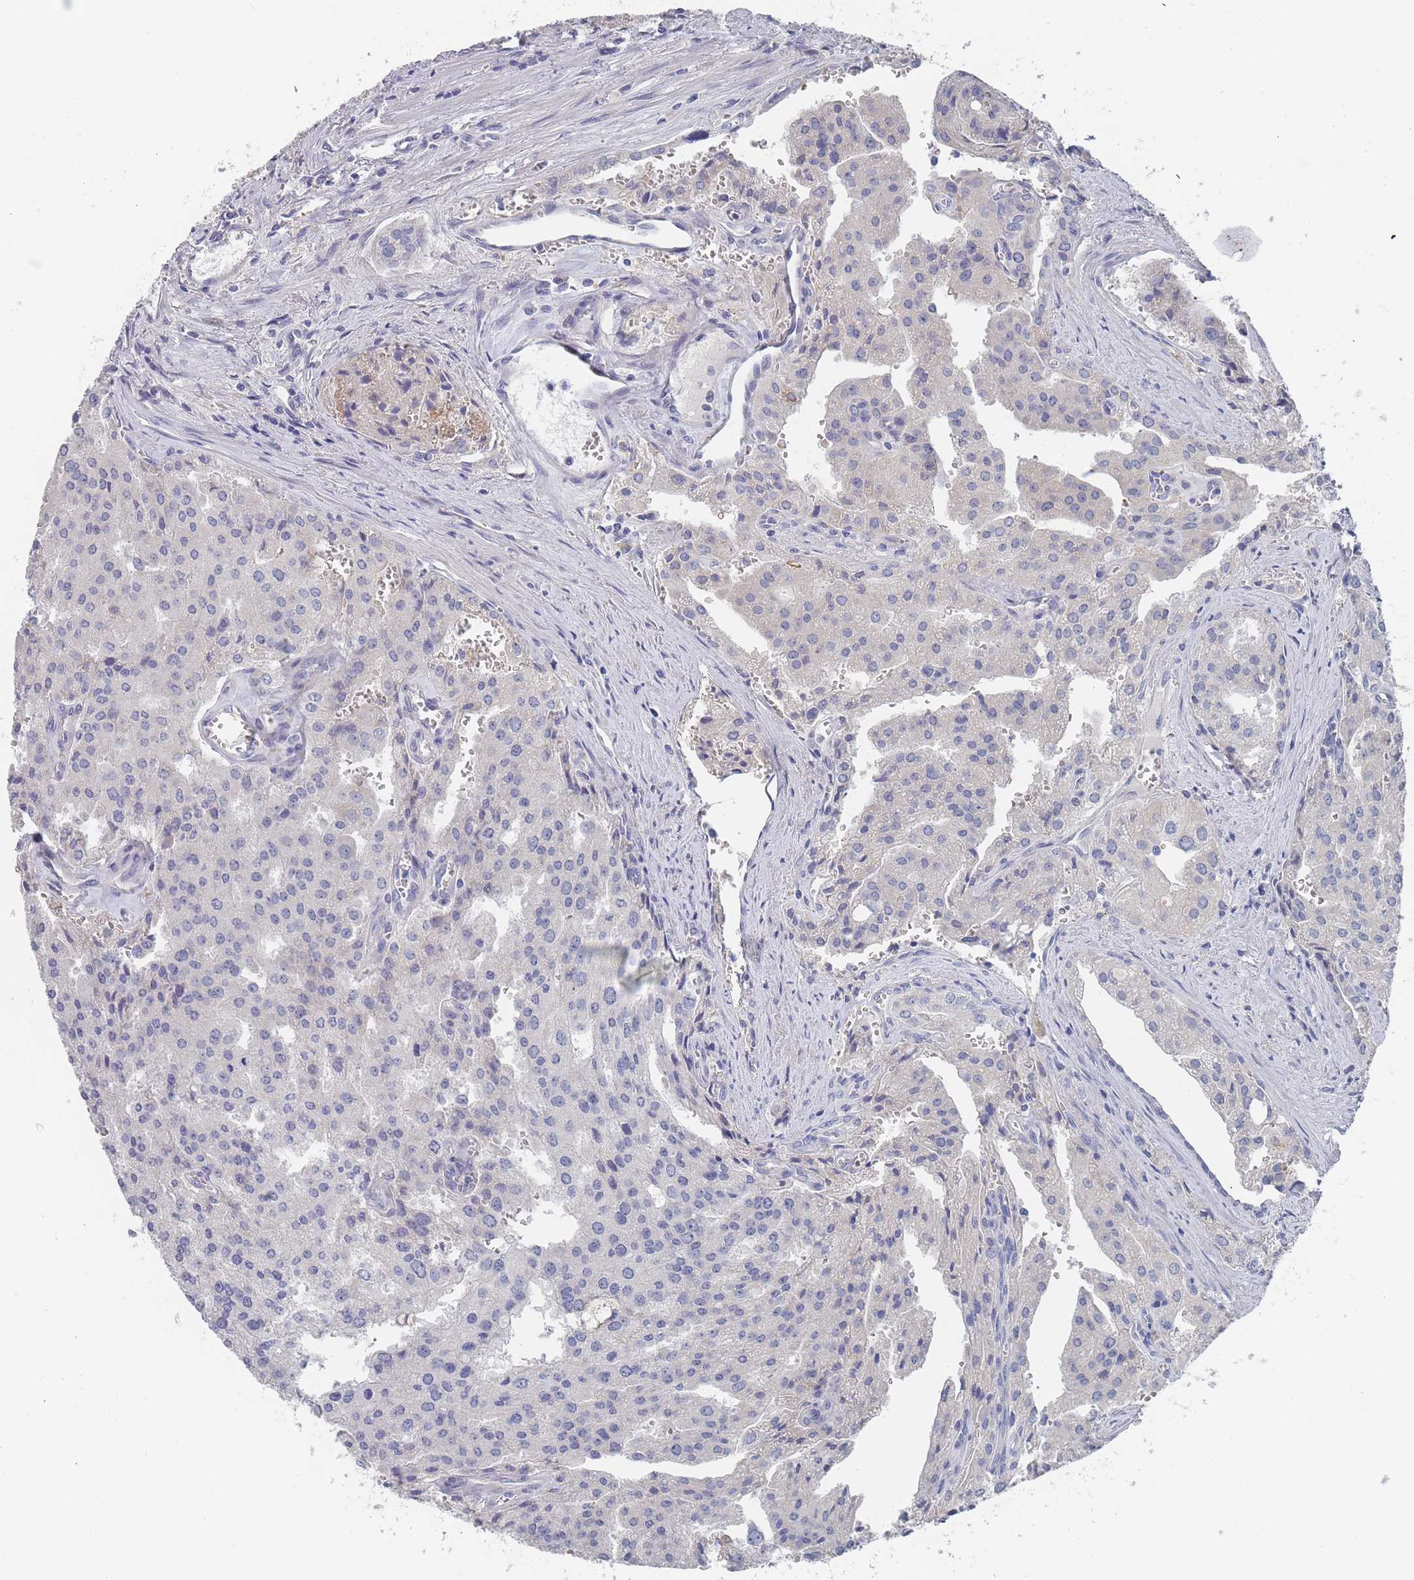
{"staining": {"intensity": "negative", "quantity": "none", "location": "none"}, "tissue": "prostate cancer", "cell_type": "Tumor cells", "image_type": "cancer", "snomed": [{"axis": "morphology", "description": "Adenocarcinoma, High grade"}, {"axis": "topography", "description": "Prostate"}], "caption": "Immunohistochemistry (IHC) photomicrograph of human prostate cancer (high-grade adenocarcinoma) stained for a protein (brown), which demonstrates no staining in tumor cells. The staining is performed using DAB (3,3'-diaminobenzidine) brown chromogen with nuclei counter-stained in using hematoxylin.", "gene": "ACAD11", "patient": {"sex": "male", "age": 68}}